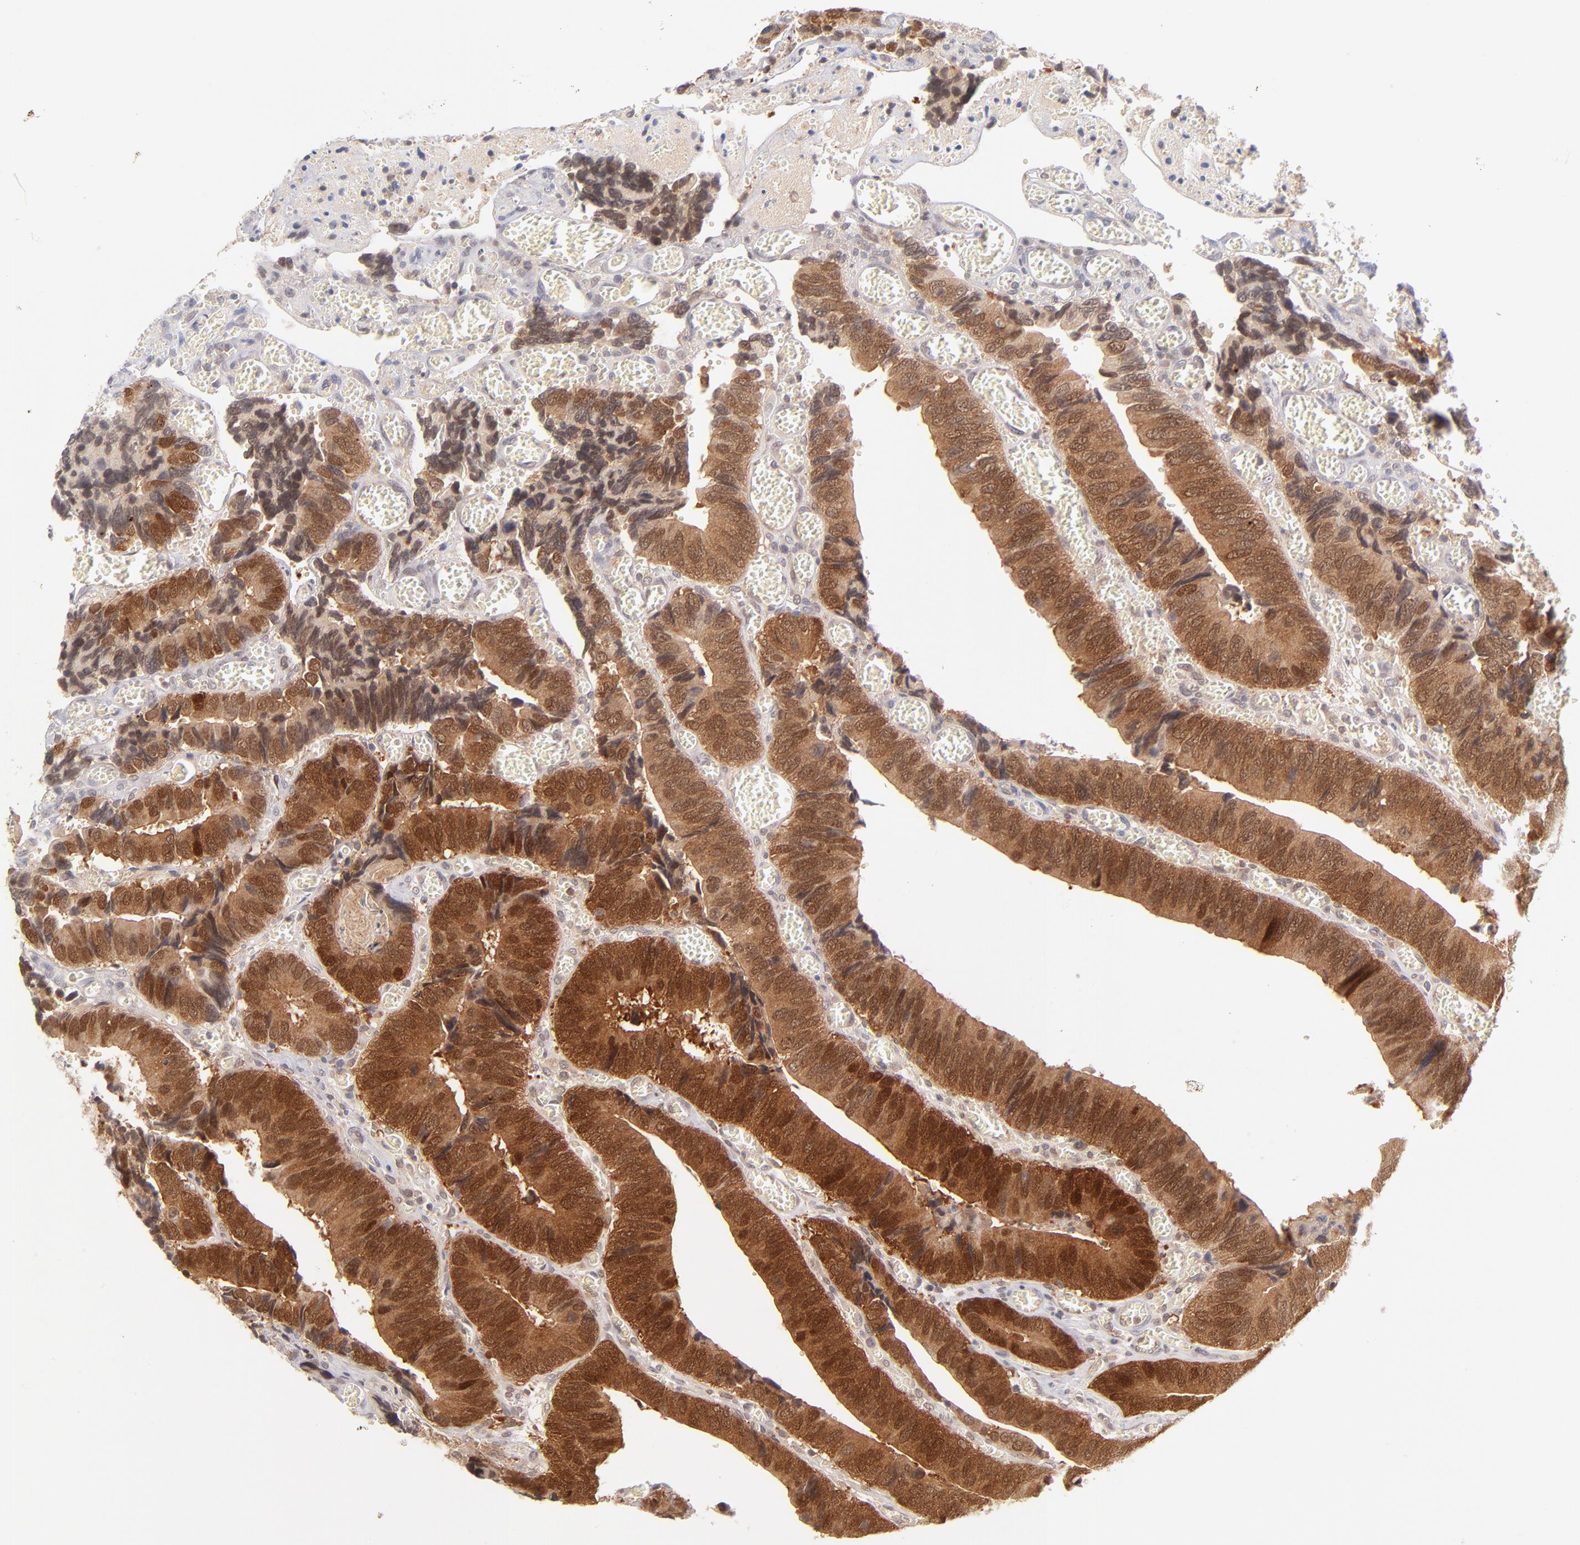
{"staining": {"intensity": "strong", "quantity": ">75%", "location": "cytoplasmic/membranous,nuclear"}, "tissue": "colorectal cancer", "cell_type": "Tumor cells", "image_type": "cancer", "snomed": [{"axis": "morphology", "description": "Adenocarcinoma, NOS"}, {"axis": "topography", "description": "Colon"}], "caption": "DAB immunohistochemical staining of adenocarcinoma (colorectal) displays strong cytoplasmic/membranous and nuclear protein positivity in approximately >75% of tumor cells.", "gene": "CASP6", "patient": {"sex": "male", "age": 72}}